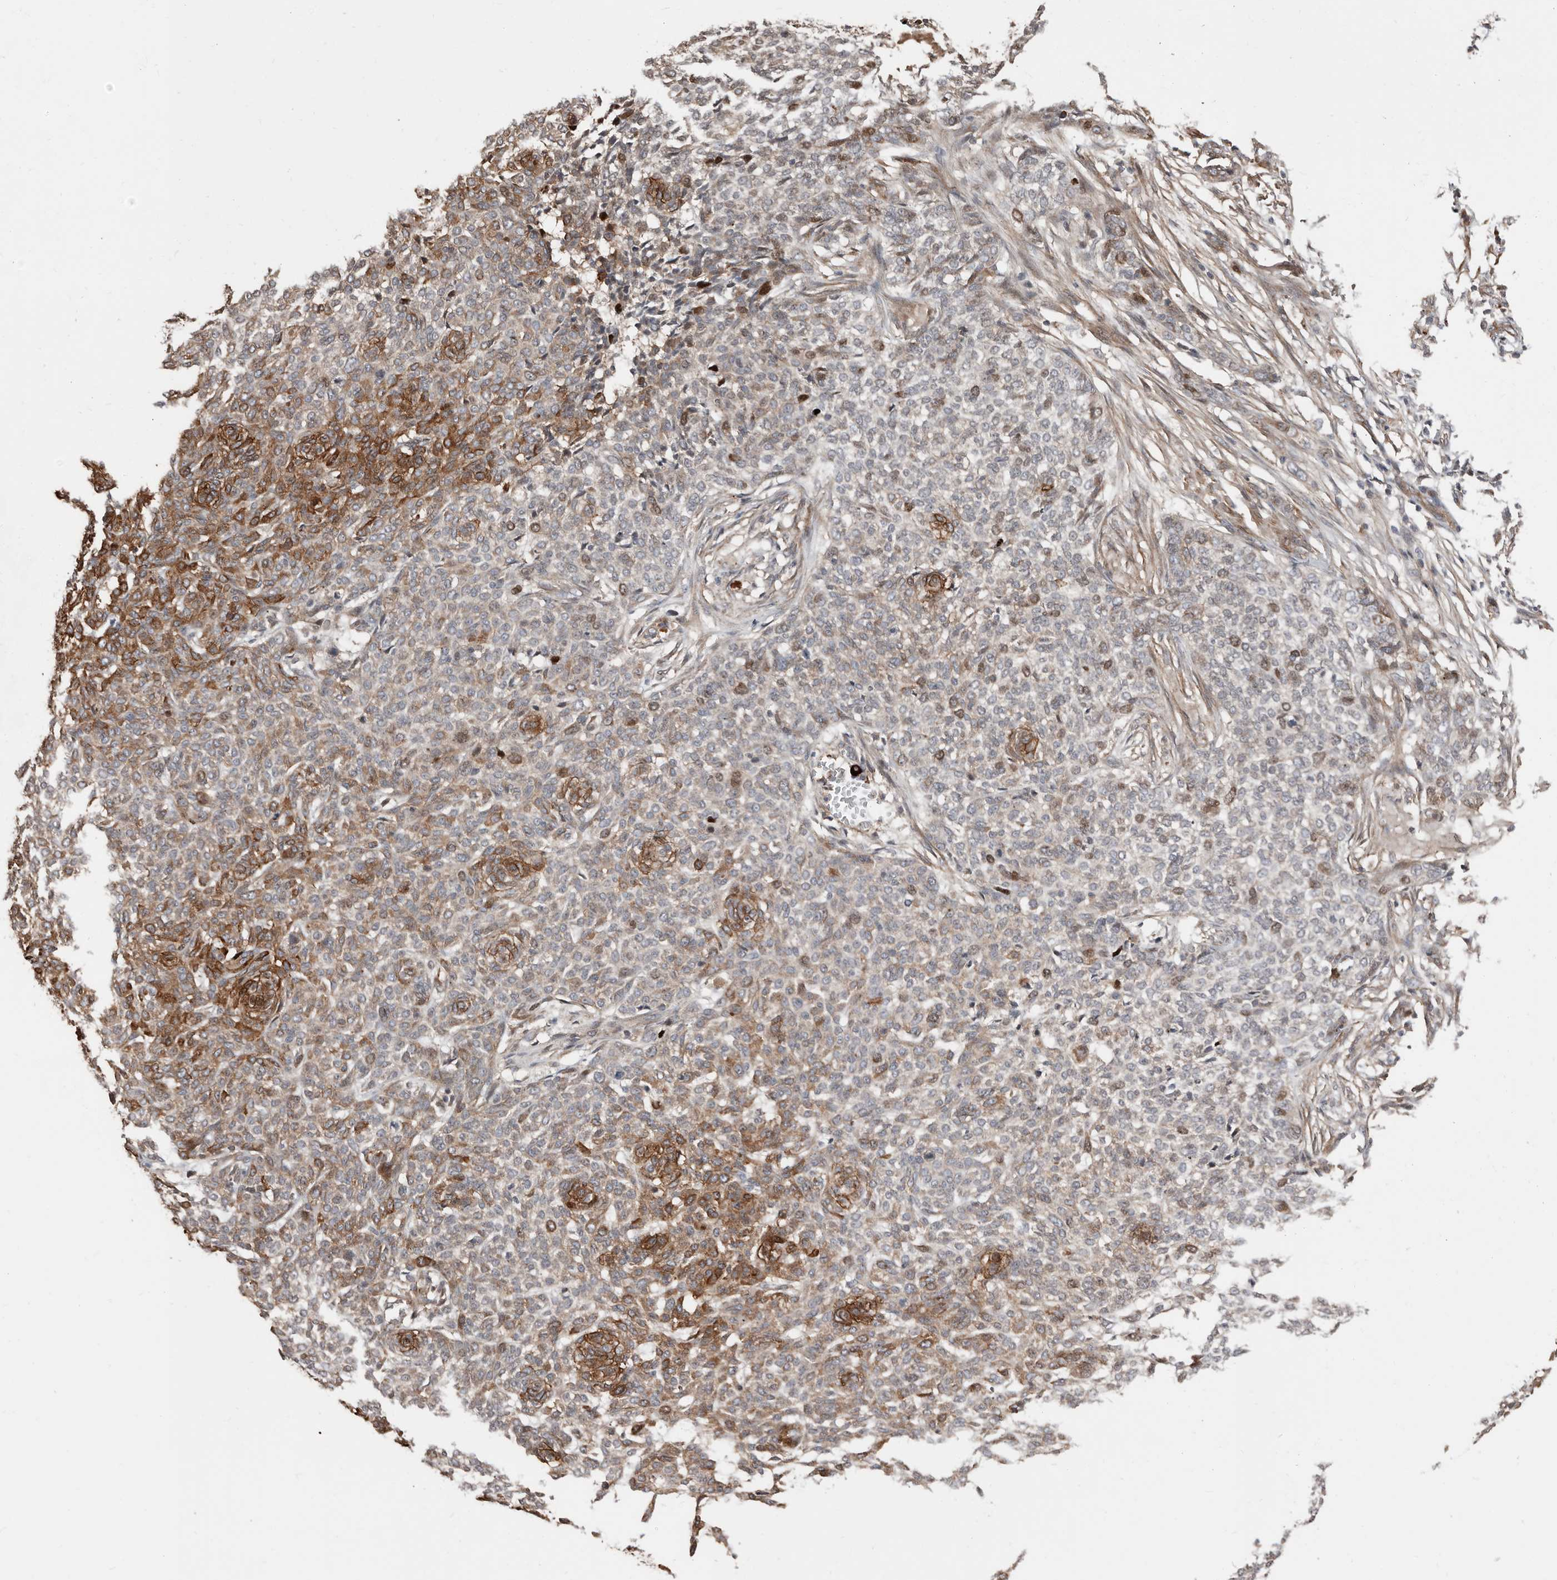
{"staining": {"intensity": "moderate", "quantity": "25%-75%", "location": "cytoplasmic/membranous"}, "tissue": "skin cancer", "cell_type": "Tumor cells", "image_type": "cancer", "snomed": [{"axis": "morphology", "description": "Basal cell carcinoma"}, {"axis": "topography", "description": "Skin"}], "caption": "Immunohistochemistry of human skin cancer demonstrates medium levels of moderate cytoplasmic/membranous staining in approximately 25%-75% of tumor cells.", "gene": "SMYD4", "patient": {"sex": "male", "age": 85}}